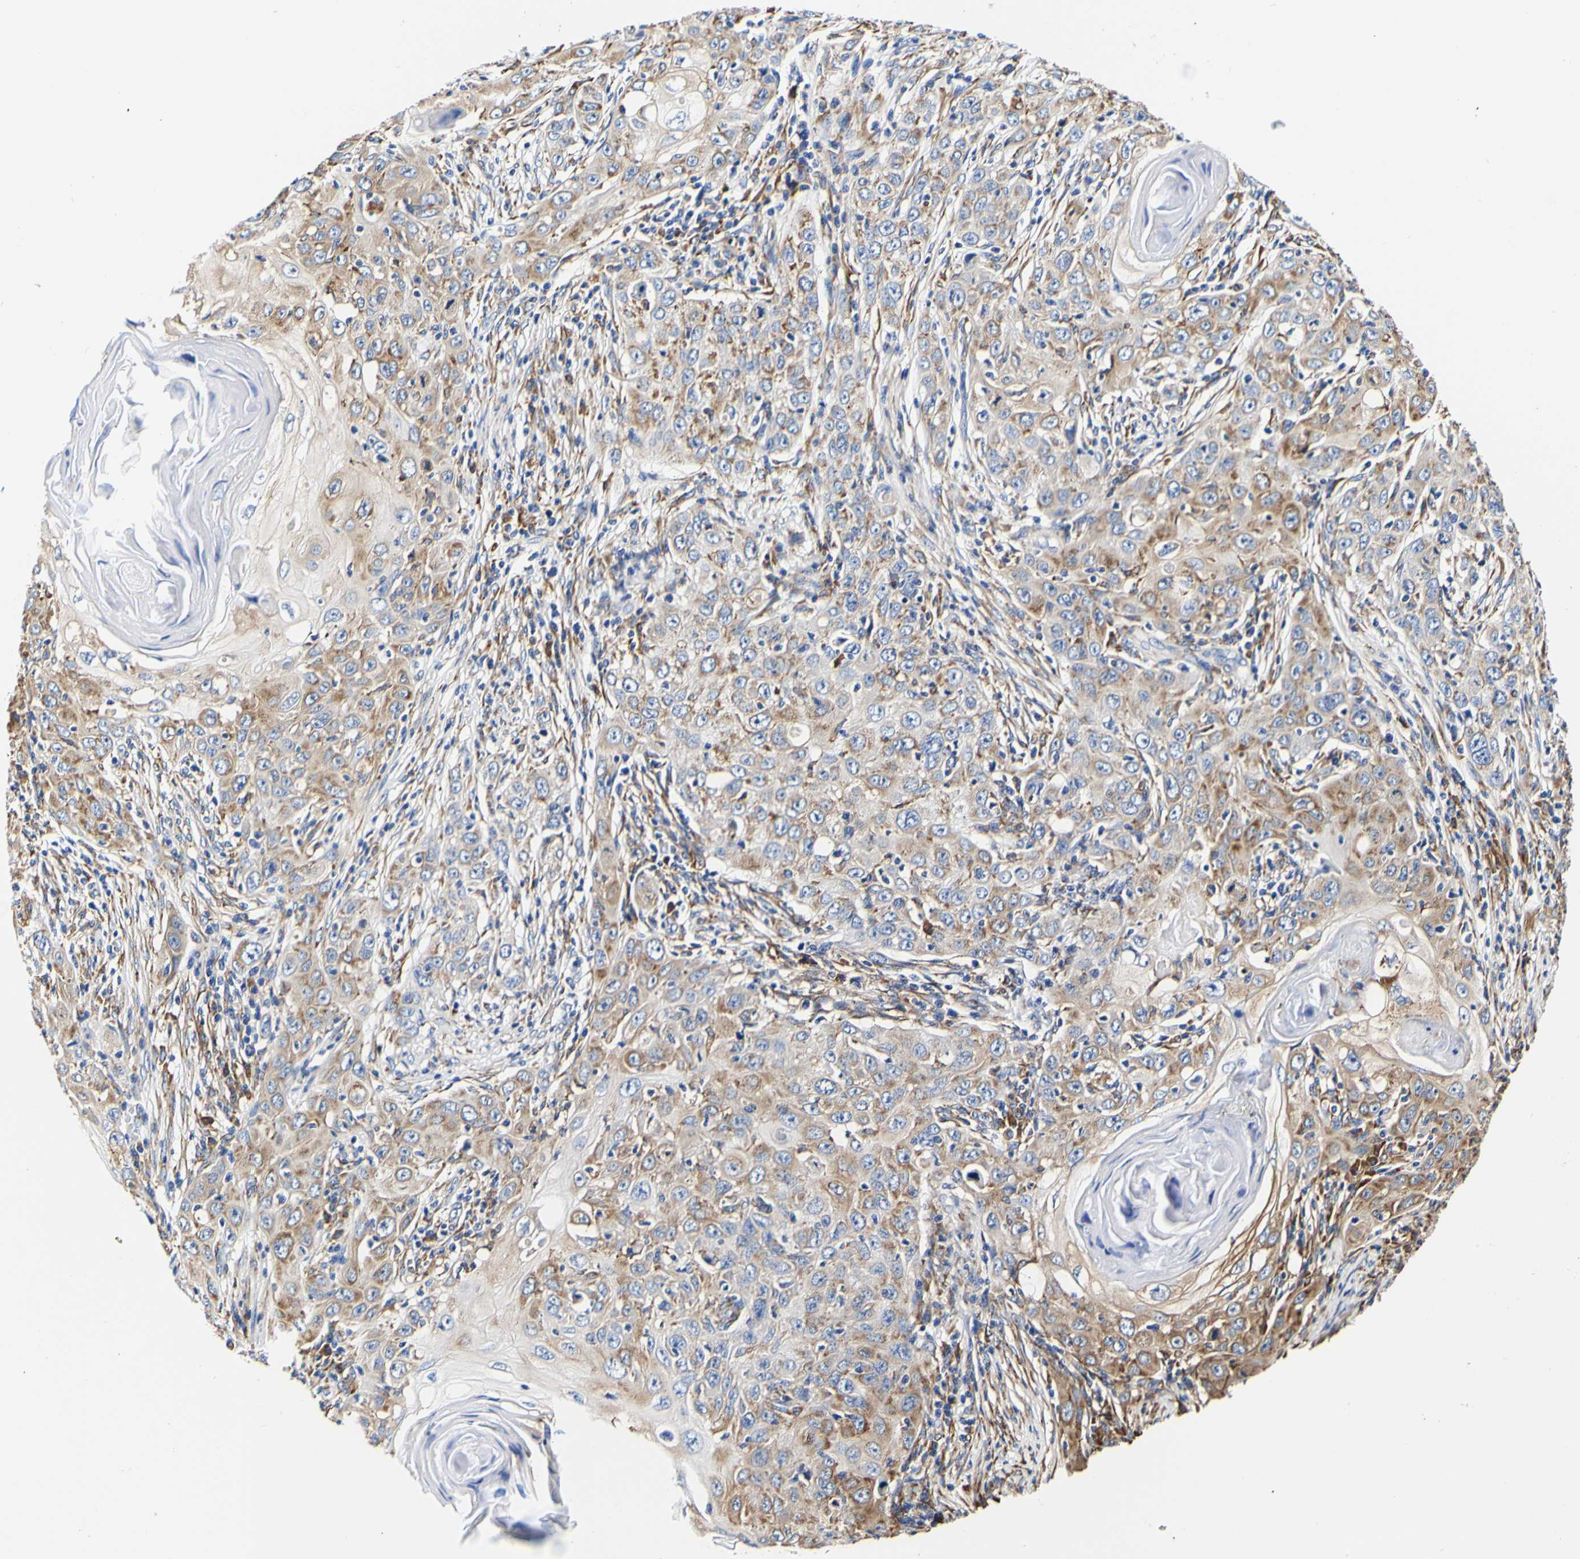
{"staining": {"intensity": "moderate", "quantity": "25%-75%", "location": "cytoplasmic/membranous"}, "tissue": "skin cancer", "cell_type": "Tumor cells", "image_type": "cancer", "snomed": [{"axis": "morphology", "description": "Squamous cell carcinoma, NOS"}, {"axis": "topography", "description": "Skin"}], "caption": "Immunohistochemical staining of human skin cancer (squamous cell carcinoma) displays moderate cytoplasmic/membranous protein expression in approximately 25%-75% of tumor cells. The staining is performed using DAB (3,3'-diaminobenzidine) brown chromogen to label protein expression. The nuclei are counter-stained blue using hematoxylin.", "gene": "P4HB", "patient": {"sex": "female", "age": 88}}